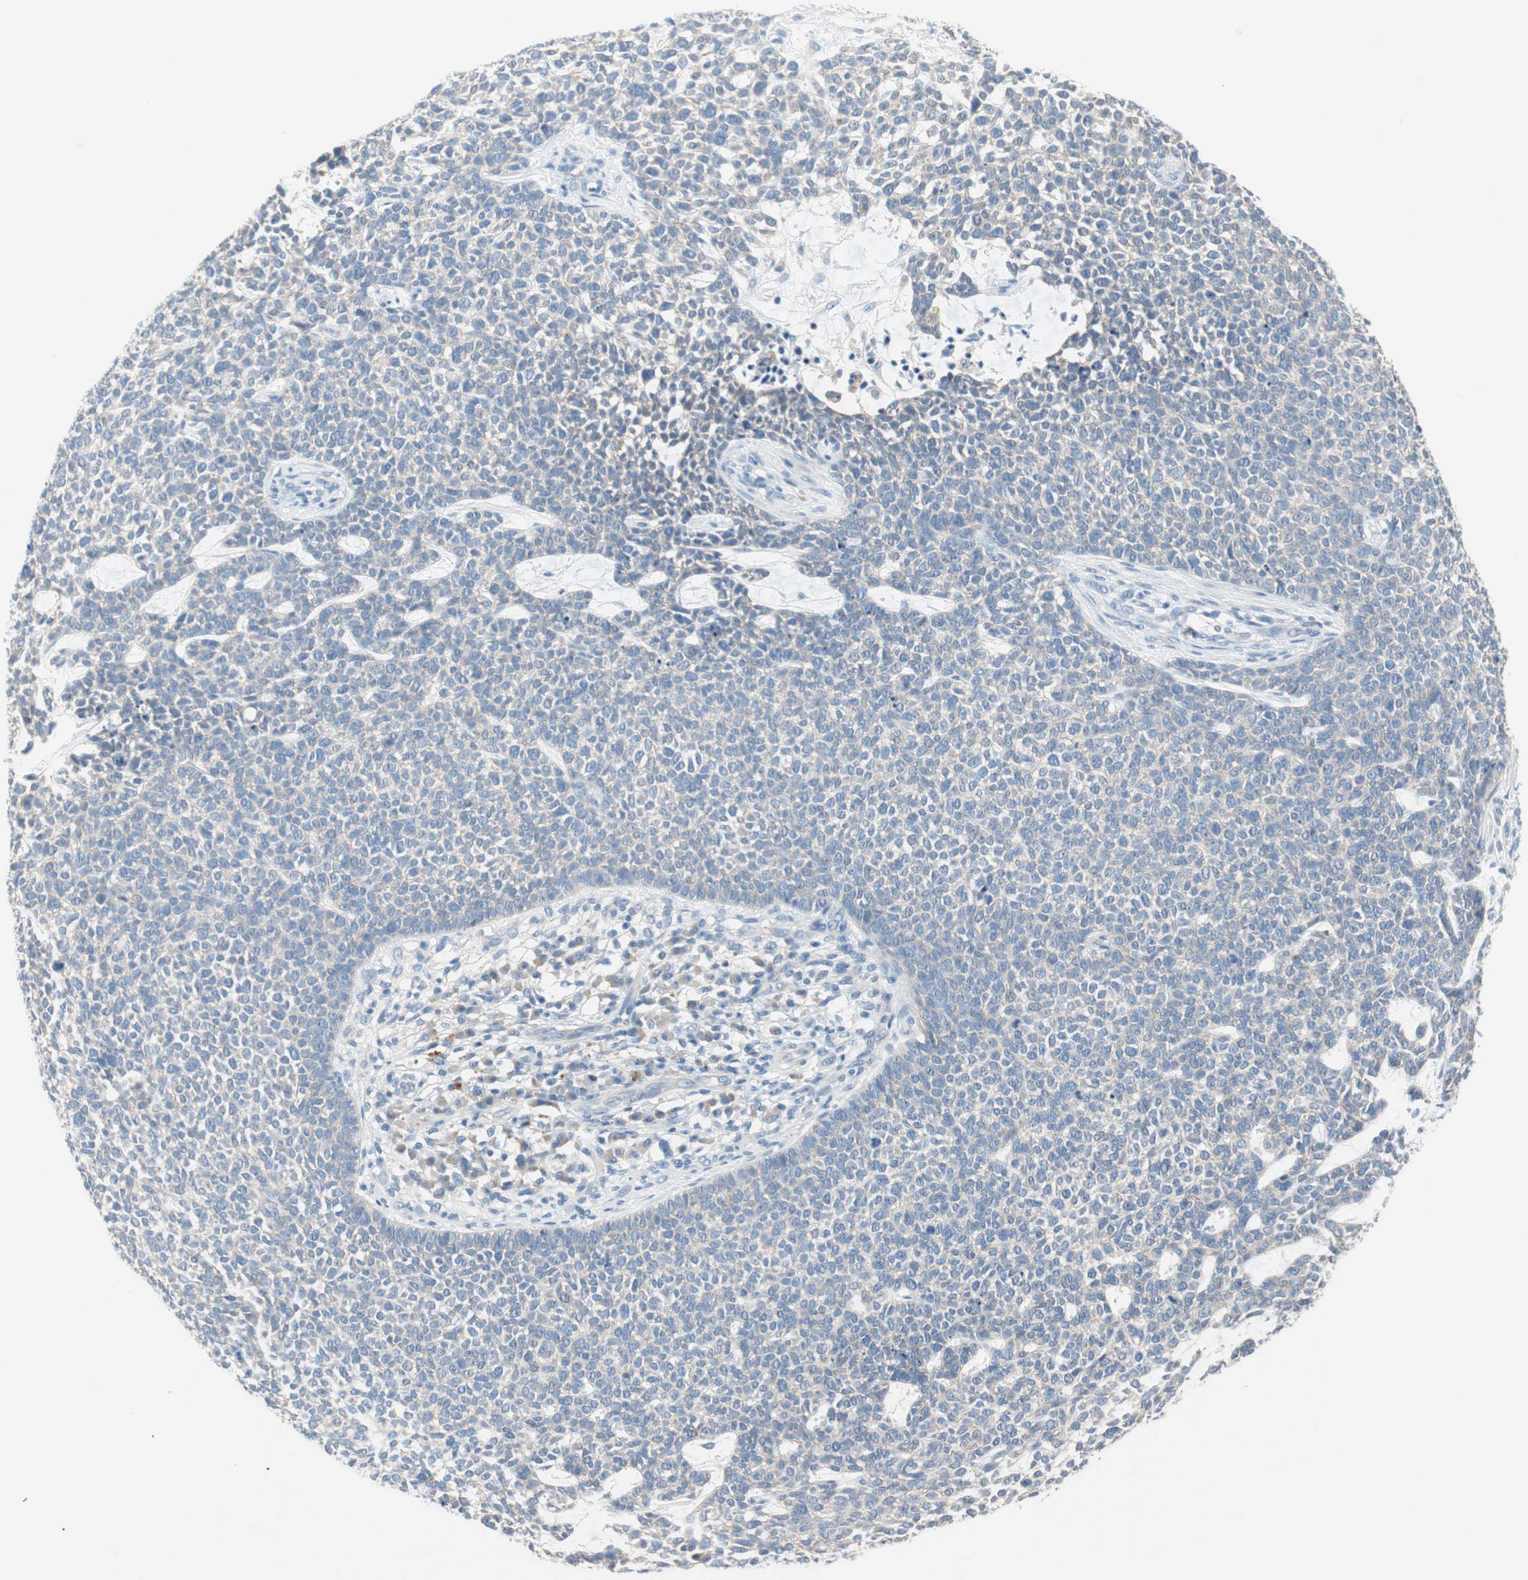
{"staining": {"intensity": "negative", "quantity": "none", "location": "none"}, "tissue": "skin cancer", "cell_type": "Tumor cells", "image_type": "cancer", "snomed": [{"axis": "morphology", "description": "Basal cell carcinoma"}, {"axis": "topography", "description": "Skin"}], "caption": "A high-resolution photomicrograph shows immunohistochemistry staining of skin cancer, which exhibits no significant staining in tumor cells.", "gene": "GLUL", "patient": {"sex": "female", "age": 84}}